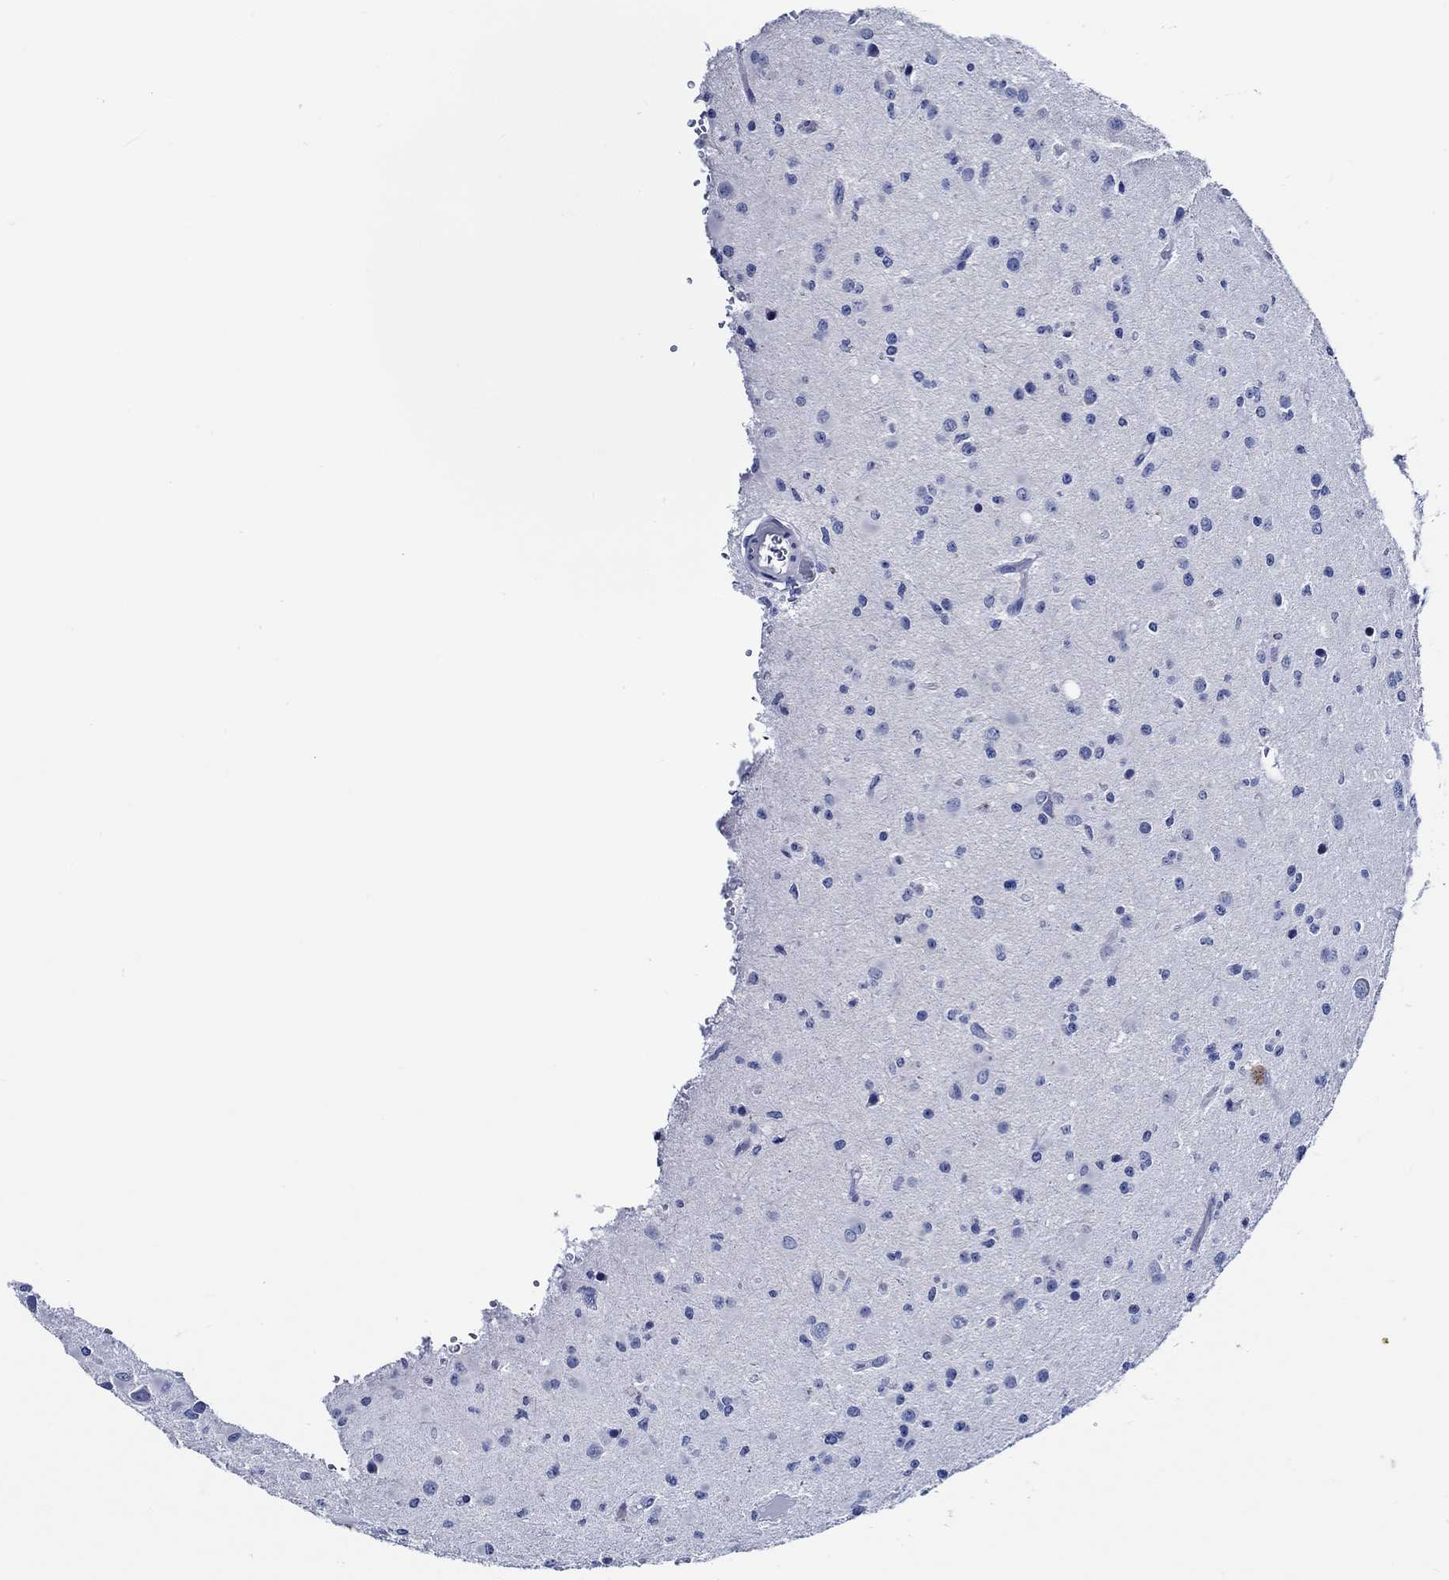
{"staining": {"intensity": "negative", "quantity": "none", "location": "none"}, "tissue": "glioma", "cell_type": "Tumor cells", "image_type": "cancer", "snomed": [{"axis": "morphology", "description": "Glioma, malignant, Low grade"}, {"axis": "topography", "description": "Brain"}], "caption": "DAB immunohistochemical staining of glioma demonstrates no significant positivity in tumor cells.", "gene": "WDR62", "patient": {"sex": "female", "age": 45}}